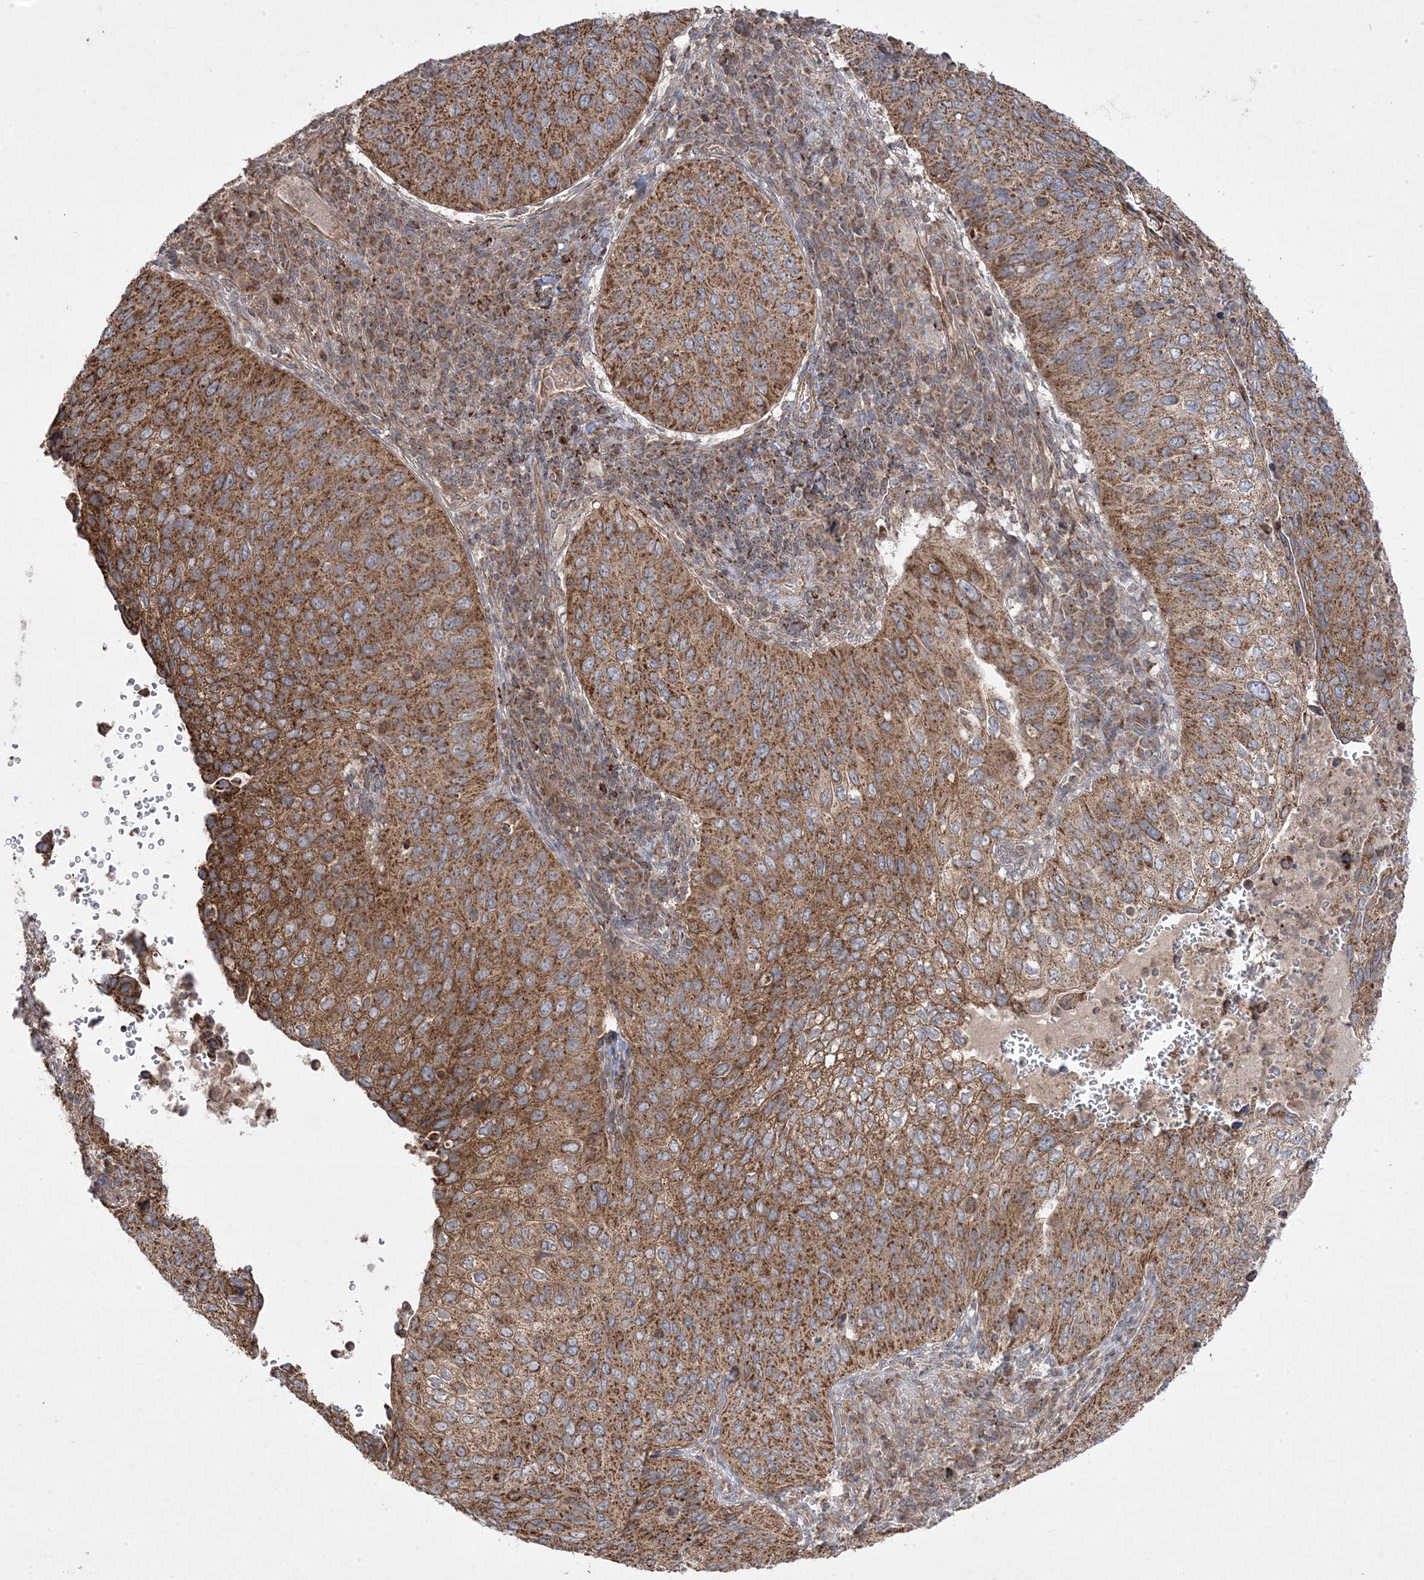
{"staining": {"intensity": "strong", "quantity": ">75%", "location": "cytoplasmic/membranous"}, "tissue": "cervical cancer", "cell_type": "Tumor cells", "image_type": "cancer", "snomed": [{"axis": "morphology", "description": "Squamous cell carcinoma, NOS"}, {"axis": "topography", "description": "Cervix"}], "caption": "Immunohistochemical staining of human cervical squamous cell carcinoma exhibits high levels of strong cytoplasmic/membranous protein staining in approximately >75% of tumor cells.", "gene": "CLUAP1", "patient": {"sex": "female", "age": 38}}